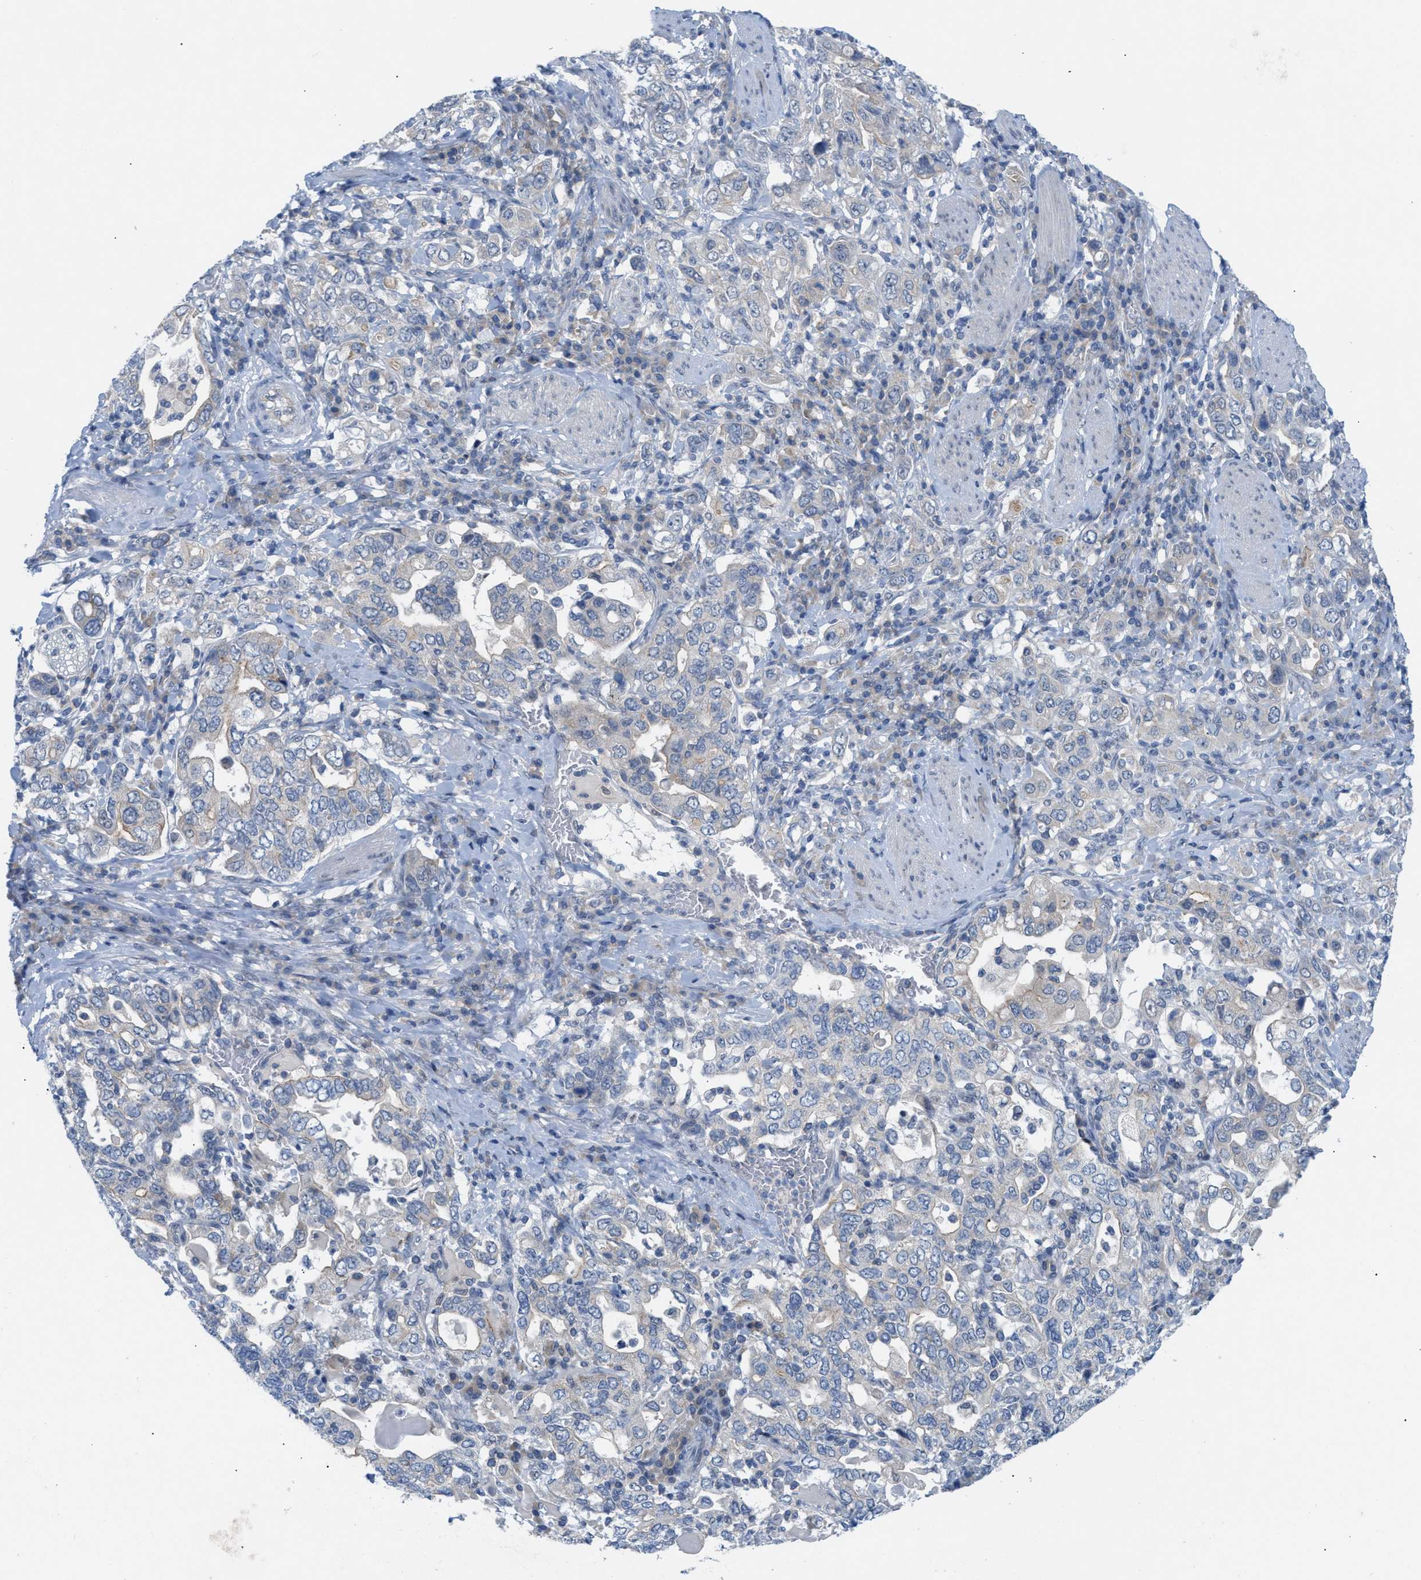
{"staining": {"intensity": "weak", "quantity": "<25%", "location": "cytoplasmic/membranous"}, "tissue": "stomach cancer", "cell_type": "Tumor cells", "image_type": "cancer", "snomed": [{"axis": "morphology", "description": "Adenocarcinoma, NOS"}, {"axis": "topography", "description": "Stomach, upper"}], "caption": "Protein analysis of adenocarcinoma (stomach) shows no significant staining in tumor cells.", "gene": "WIPI2", "patient": {"sex": "male", "age": 62}}